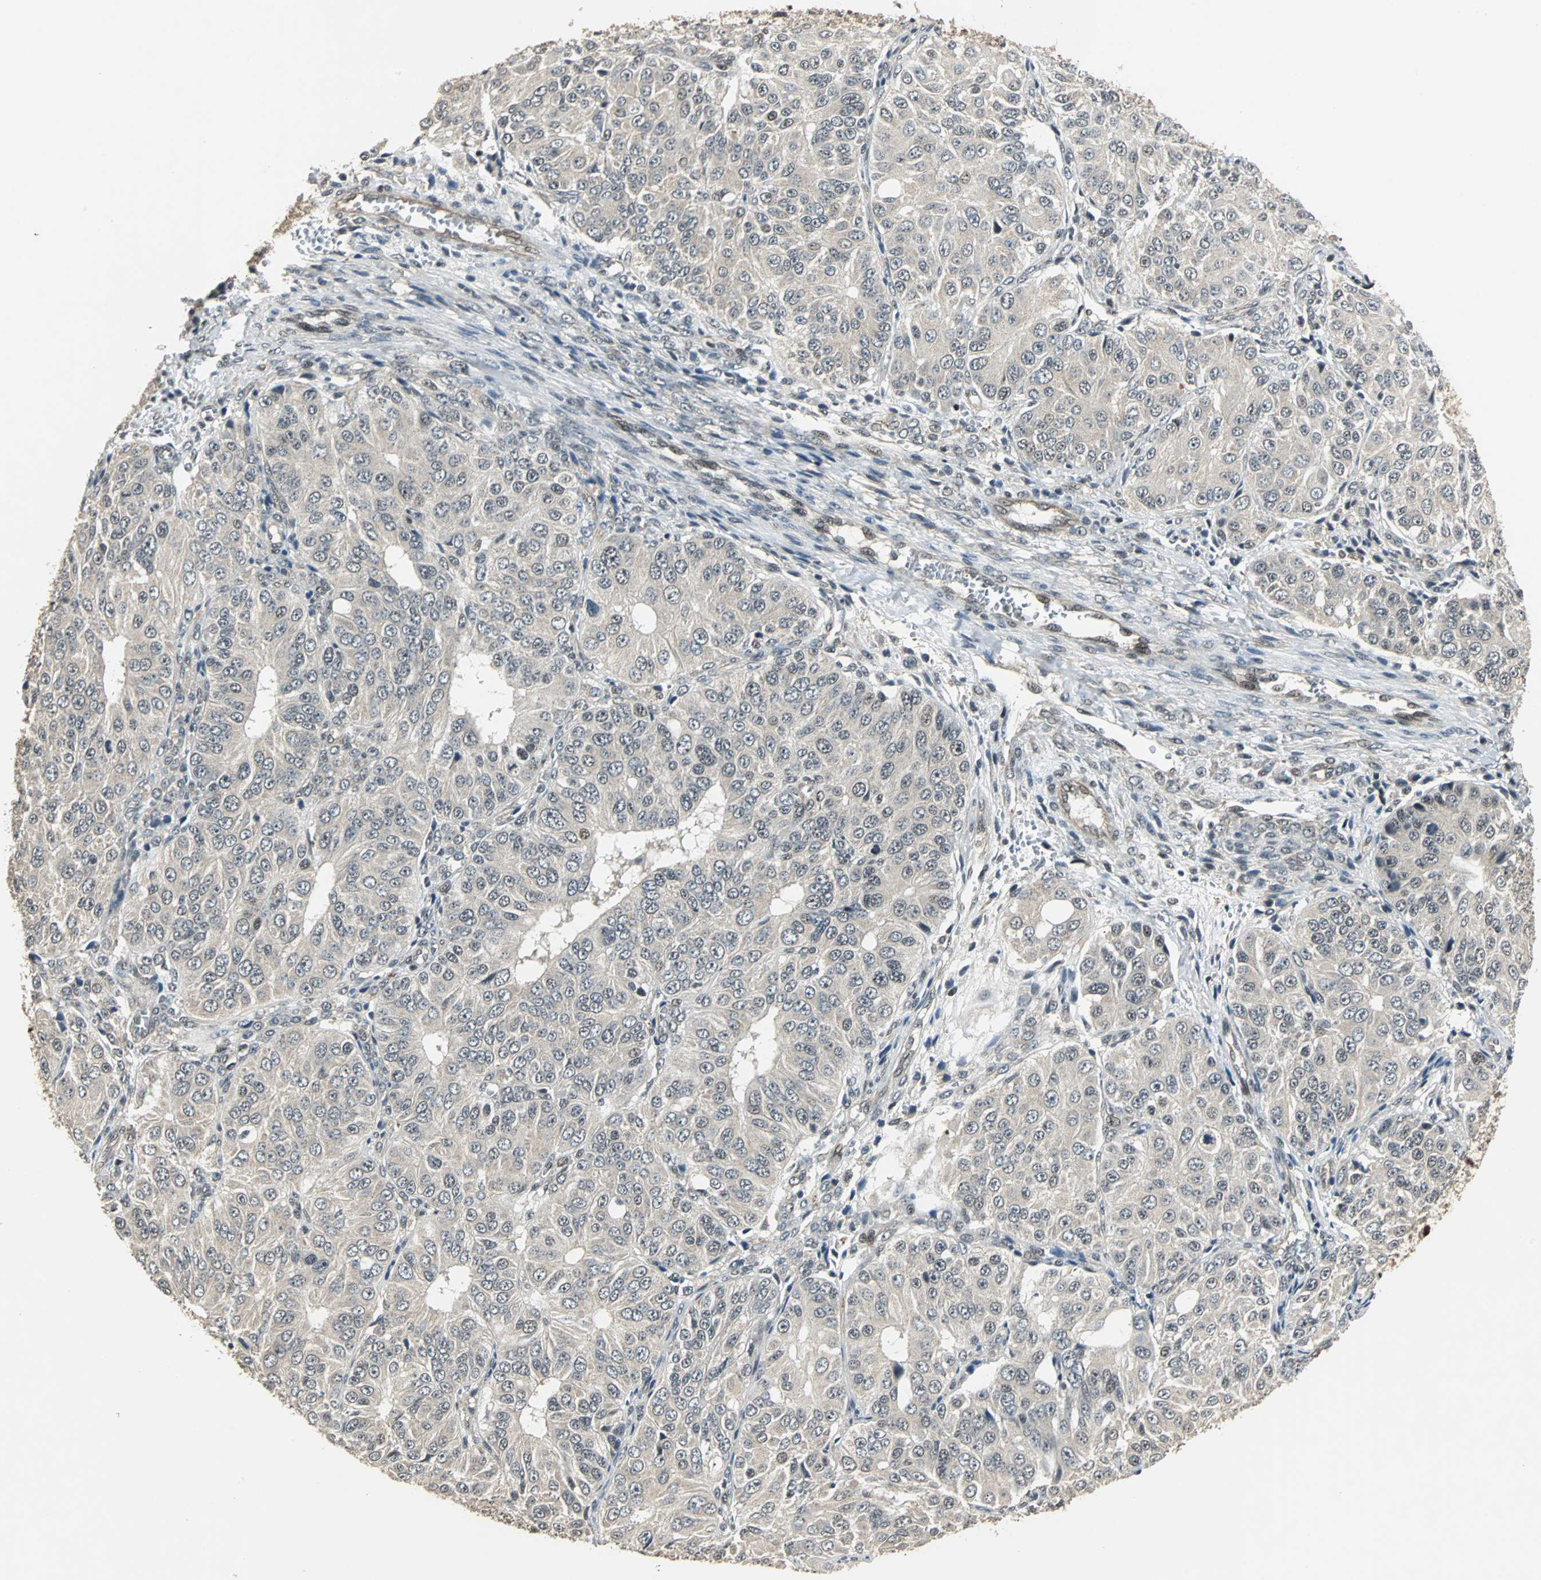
{"staining": {"intensity": "negative", "quantity": "none", "location": "none"}, "tissue": "ovarian cancer", "cell_type": "Tumor cells", "image_type": "cancer", "snomed": [{"axis": "morphology", "description": "Carcinoma, endometroid"}, {"axis": "topography", "description": "Ovary"}], "caption": "The image demonstrates no significant staining in tumor cells of ovarian endometroid carcinoma.", "gene": "MED4", "patient": {"sex": "female", "age": 51}}